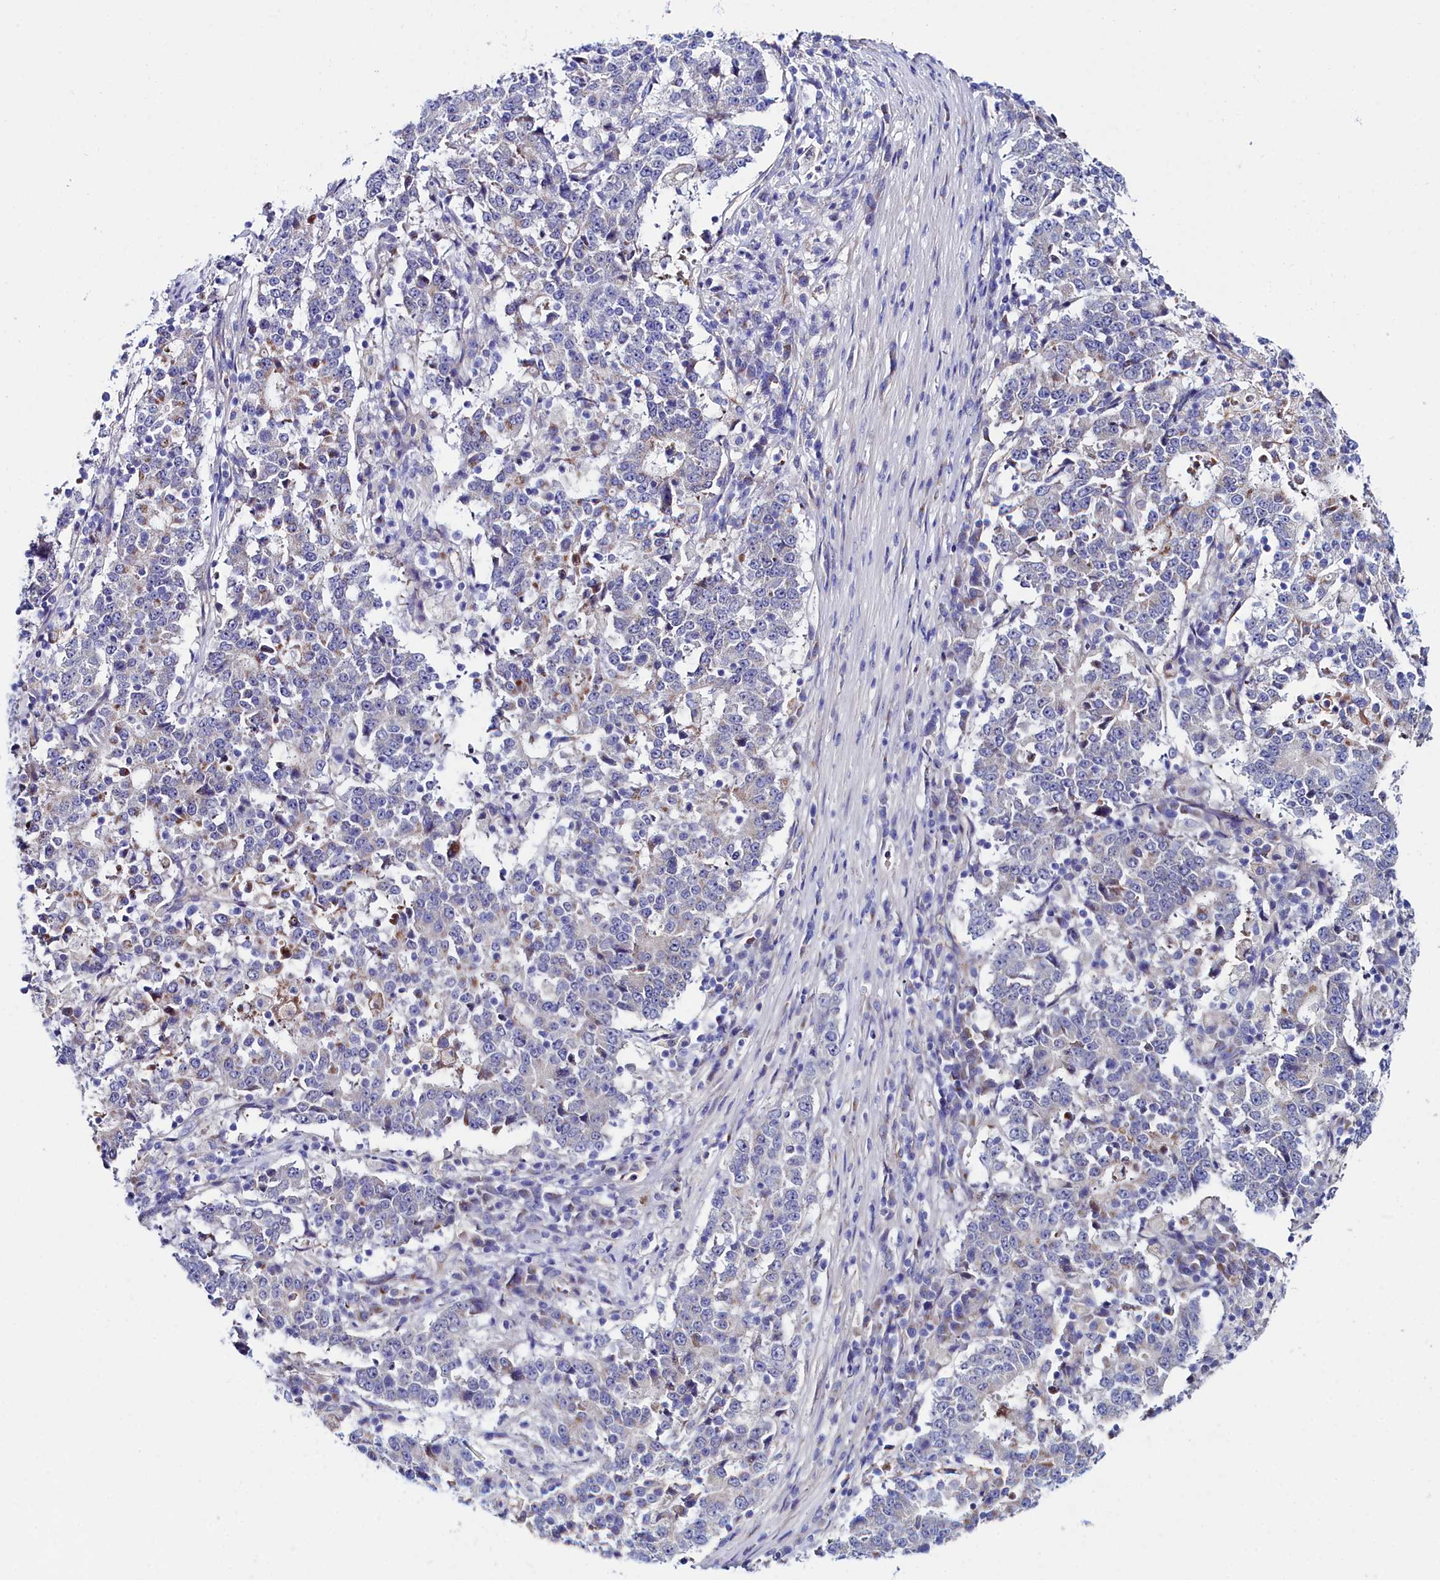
{"staining": {"intensity": "negative", "quantity": "none", "location": "none"}, "tissue": "stomach cancer", "cell_type": "Tumor cells", "image_type": "cancer", "snomed": [{"axis": "morphology", "description": "Adenocarcinoma, NOS"}, {"axis": "topography", "description": "Stomach"}], "caption": "Adenocarcinoma (stomach) was stained to show a protein in brown. There is no significant positivity in tumor cells.", "gene": "SLC49A3", "patient": {"sex": "male", "age": 59}}